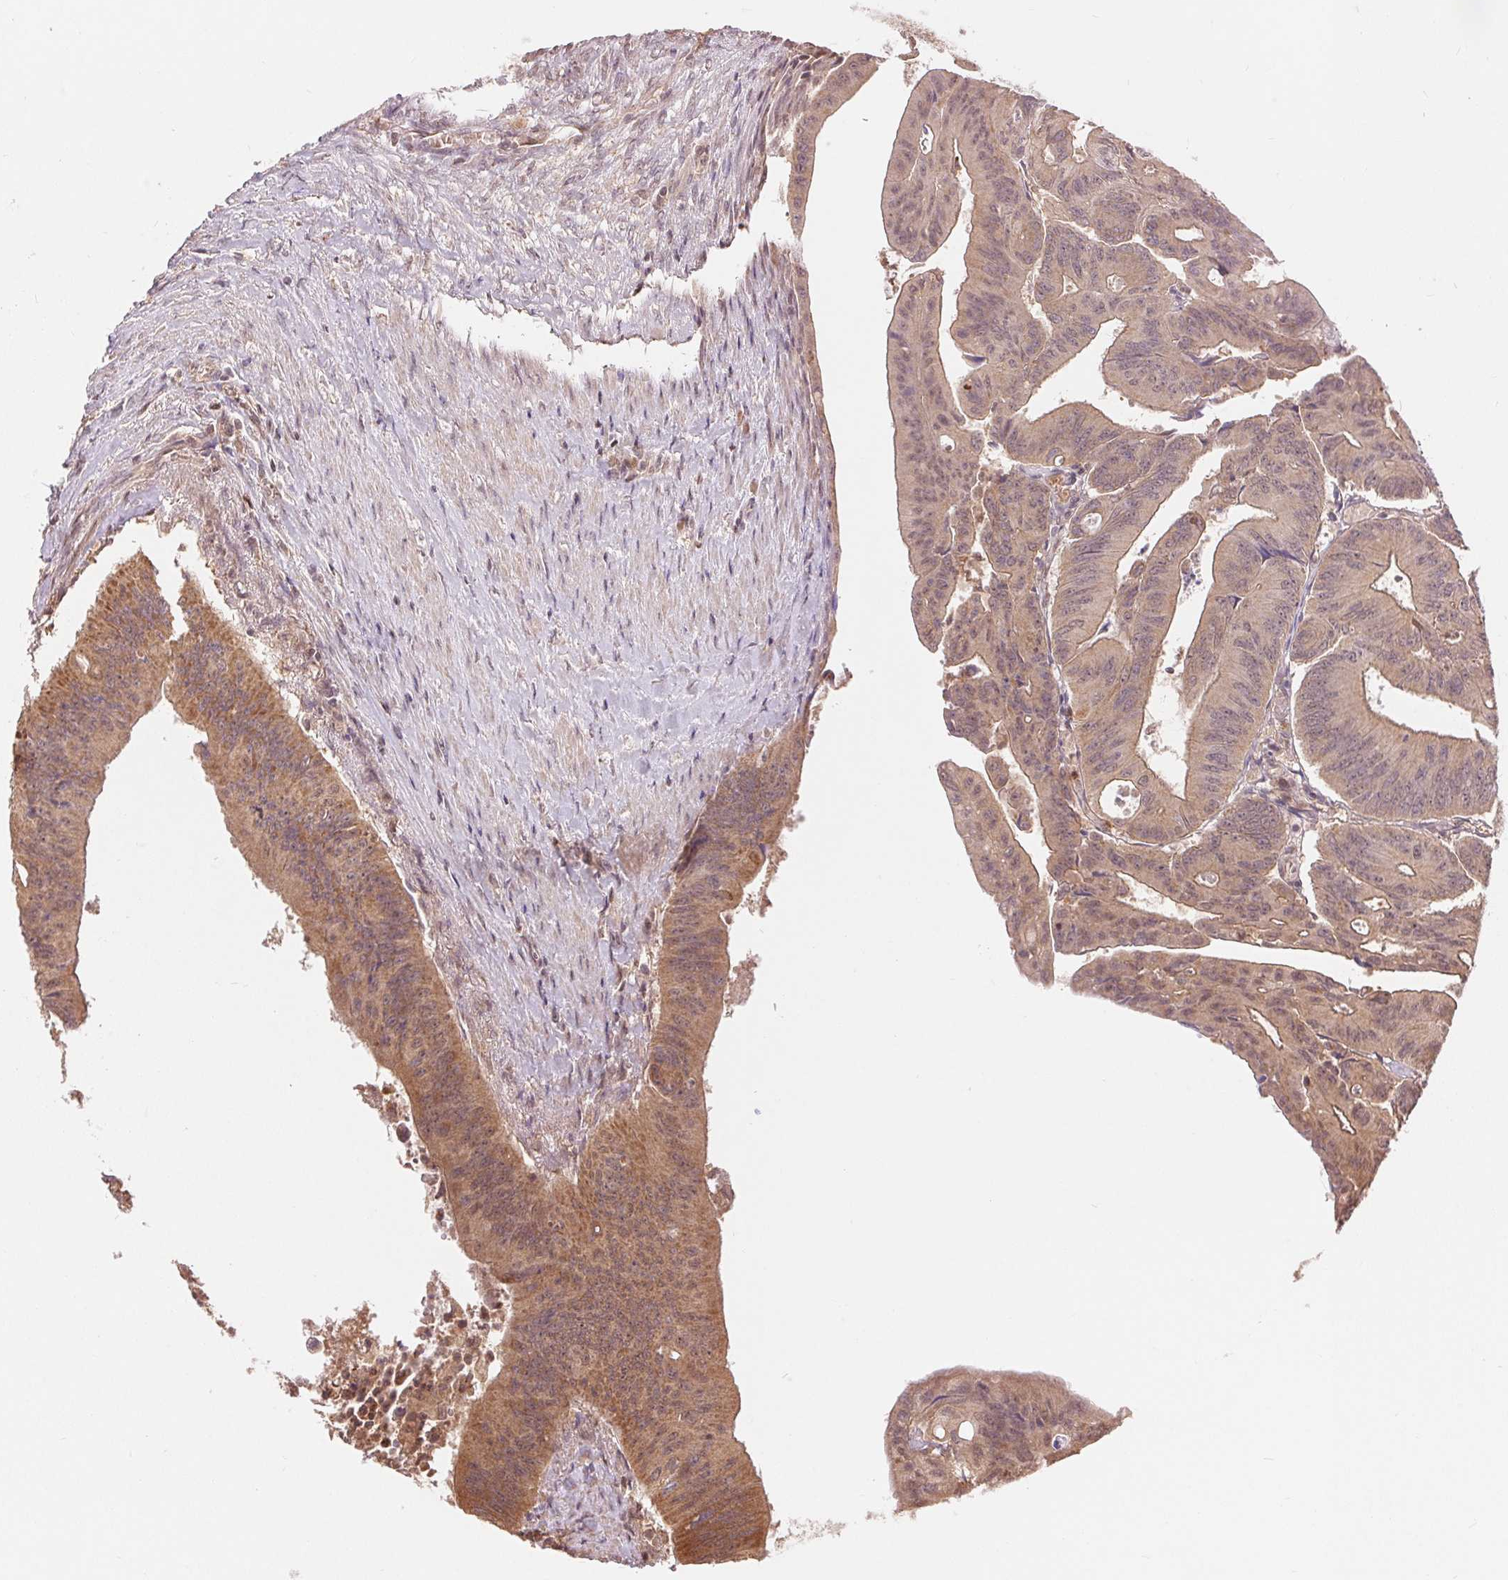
{"staining": {"intensity": "moderate", "quantity": ">75%", "location": "cytoplasmic/membranous"}, "tissue": "colorectal cancer", "cell_type": "Tumor cells", "image_type": "cancer", "snomed": [{"axis": "morphology", "description": "Adenocarcinoma, NOS"}, {"axis": "topography", "description": "Colon"}], "caption": "Immunohistochemical staining of human colorectal adenocarcinoma demonstrates moderate cytoplasmic/membranous protein expression in approximately >75% of tumor cells. (DAB (3,3'-diaminobenzidine) = brown stain, brightfield microscopy at high magnification).", "gene": "TMEM273", "patient": {"sex": "male", "age": 65}}